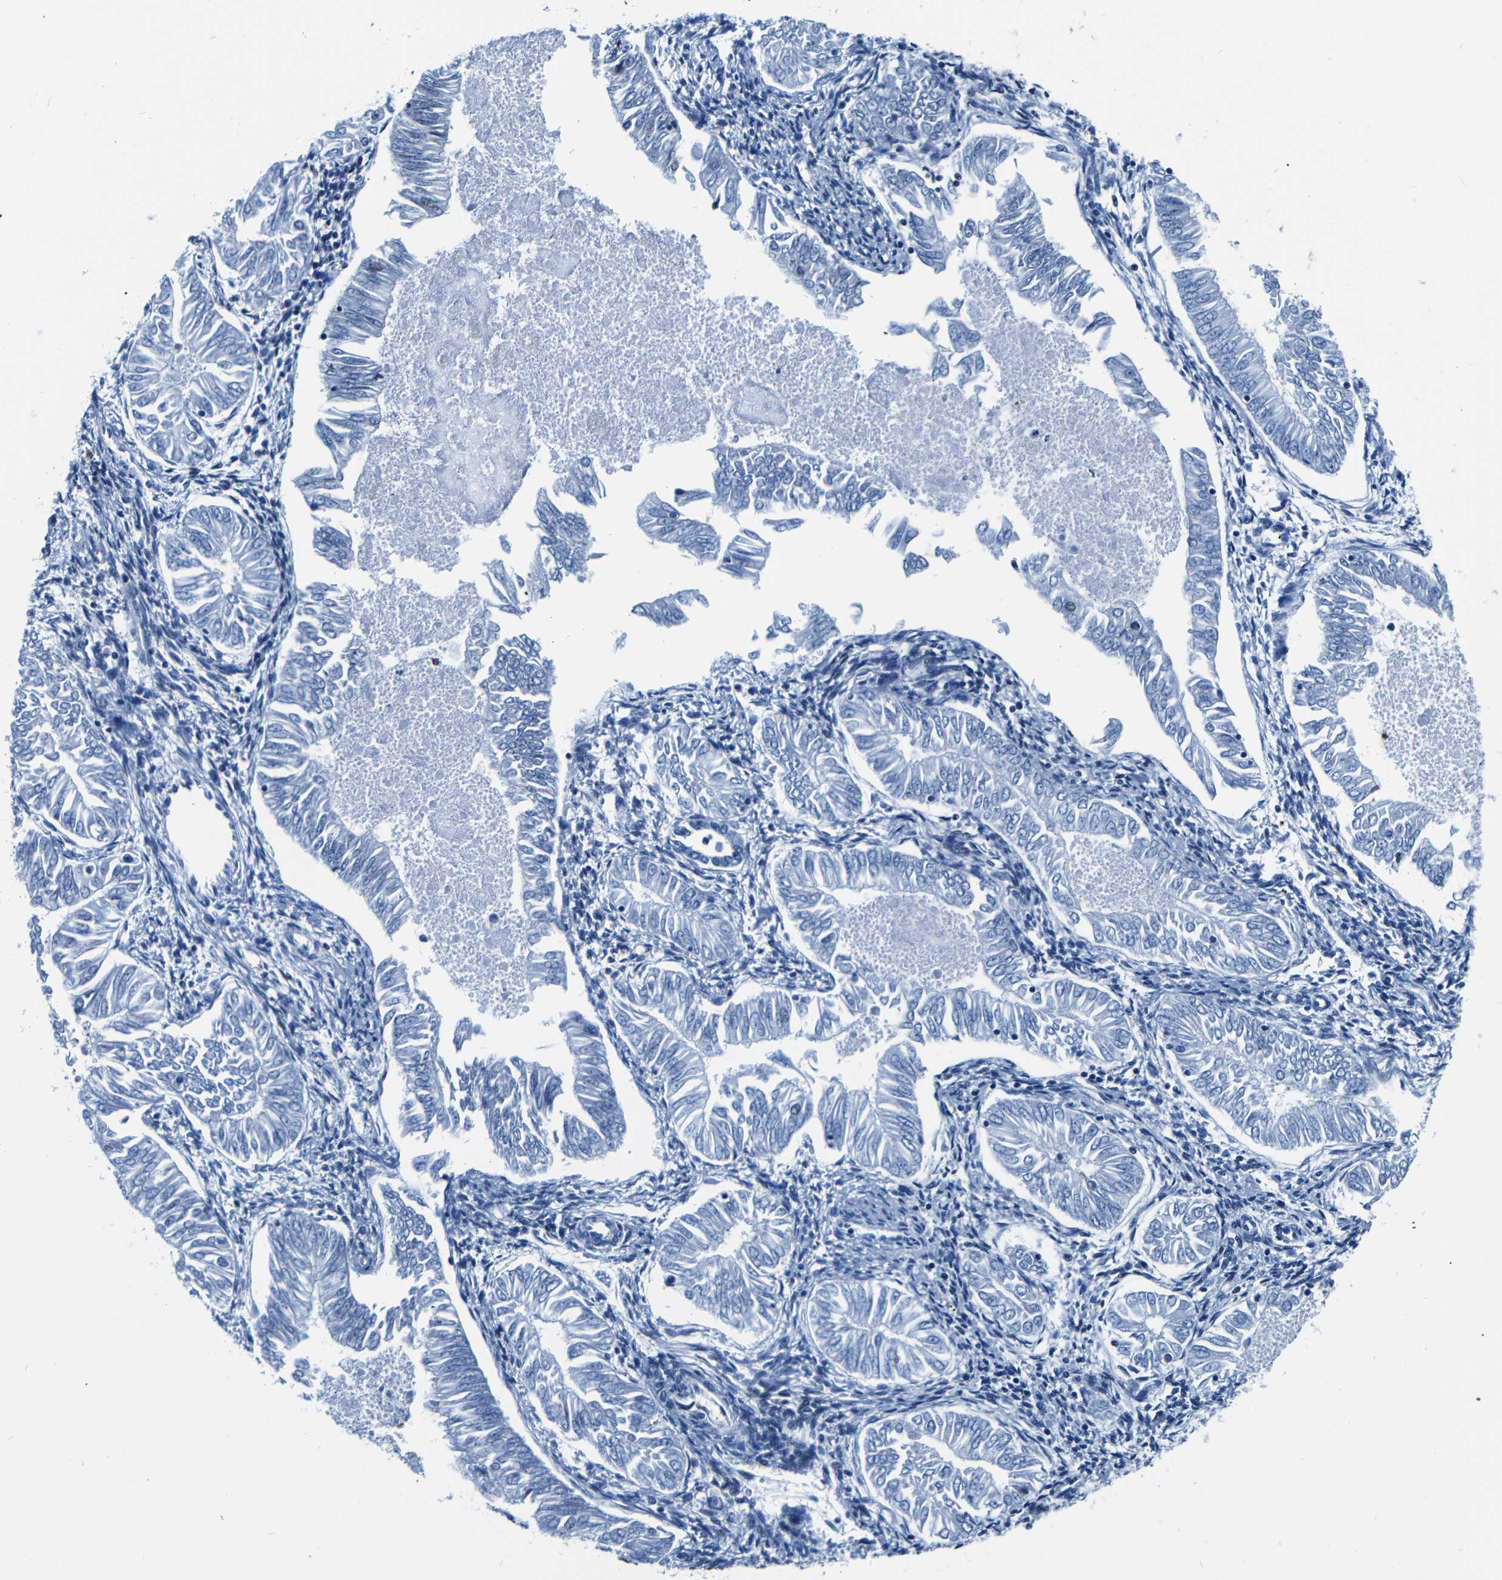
{"staining": {"intensity": "negative", "quantity": "none", "location": "none"}, "tissue": "endometrial cancer", "cell_type": "Tumor cells", "image_type": "cancer", "snomed": [{"axis": "morphology", "description": "Adenocarcinoma, NOS"}, {"axis": "topography", "description": "Endometrium"}], "caption": "Endometrial cancer (adenocarcinoma) stained for a protein using immunohistochemistry demonstrates no staining tumor cells.", "gene": "NCBP3", "patient": {"sex": "female", "age": 53}}